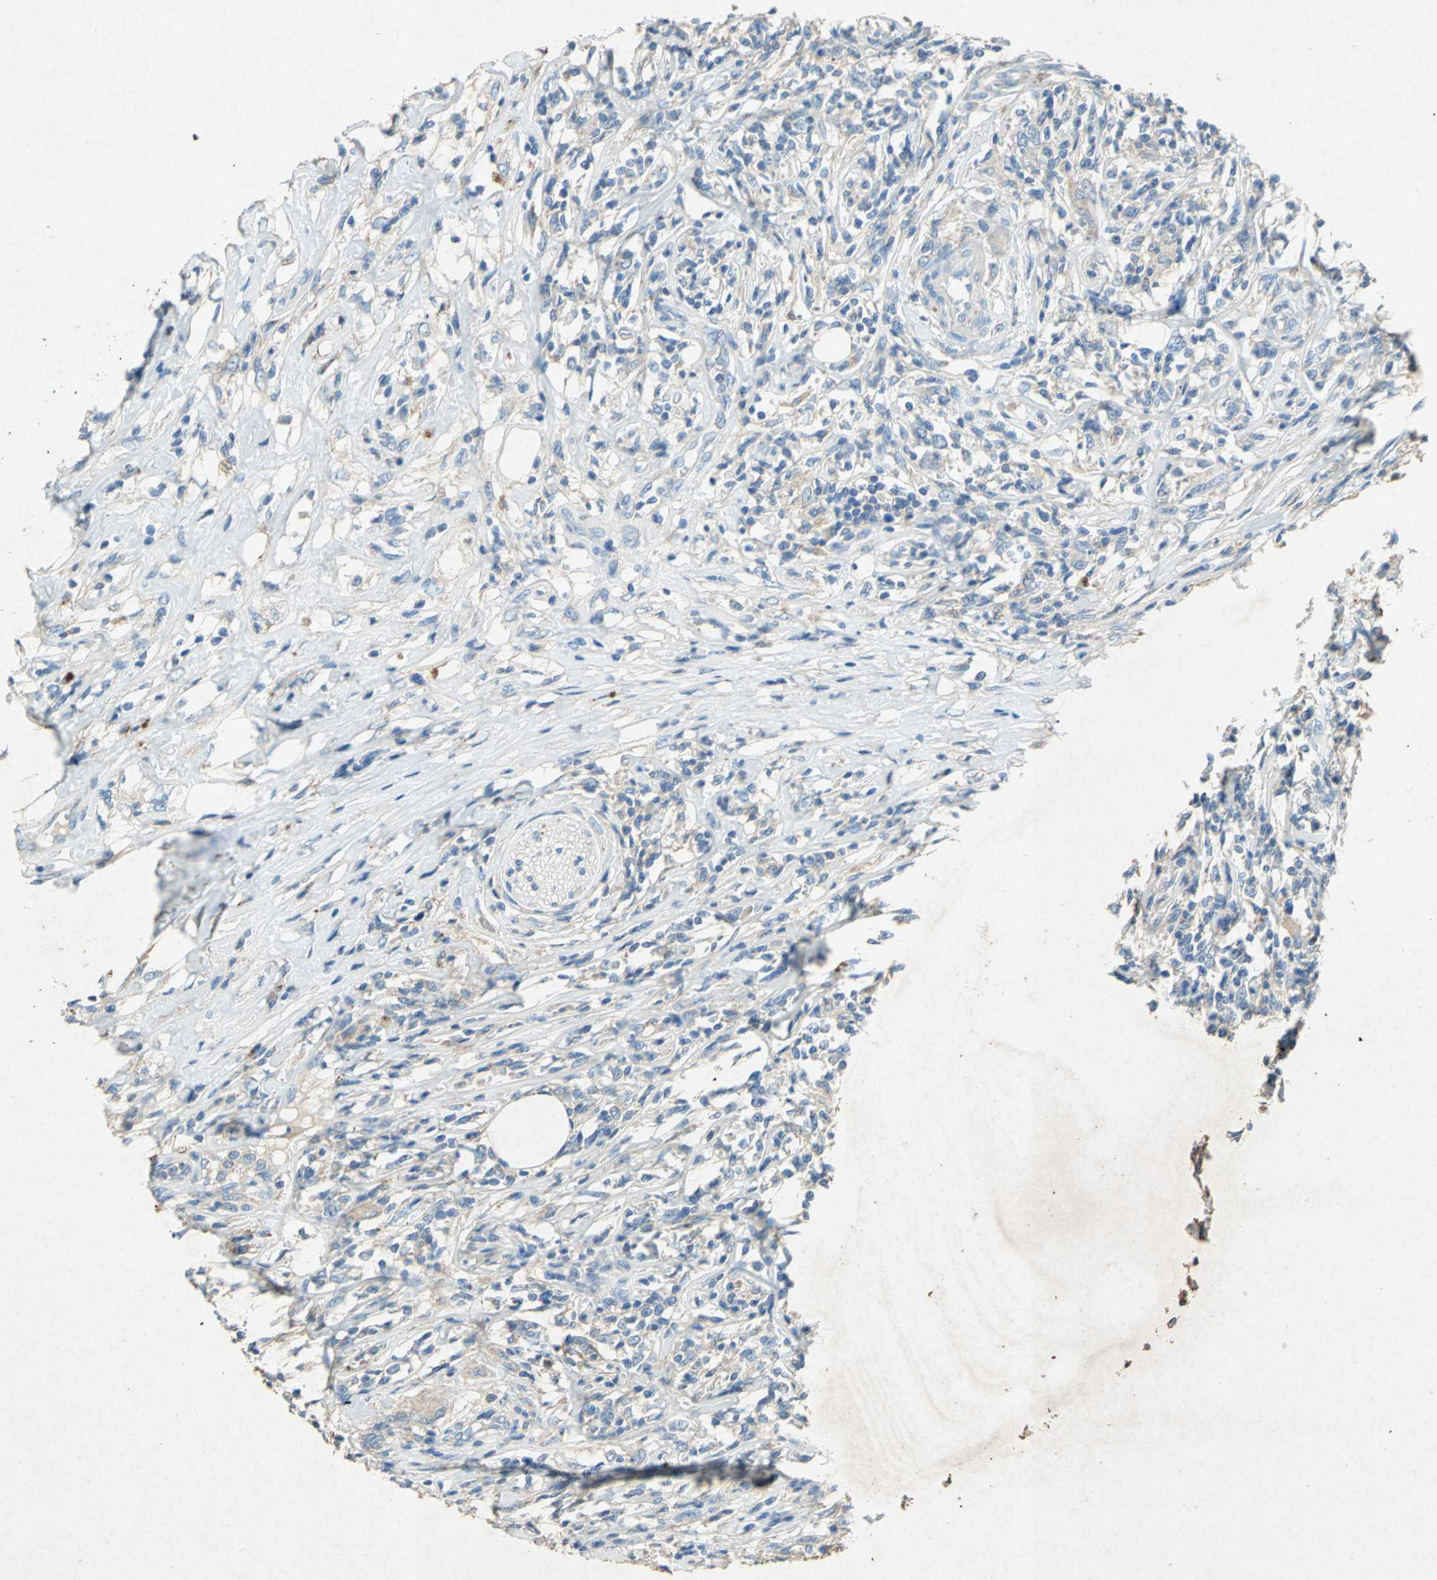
{"staining": {"intensity": "weak", "quantity": "25%-75%", "location": "cytoplasmic/membranous"}, "tissue": "lymphoma", "cell_type": "Tumor cells", "image_type": "cancer", "snomed": [{"axis": "morphology", "description": "Malignant lymphoma, non-Hodgkin's type, High grade"}, {"axis": "topography", "description": "Lymph node"}], "caption": "A high-resolution micrograph shows immunohistochemistry staining of high-grade malignant lymphoma, non-Hodgkin's type, which demonstrates weak cytoplasmic/membranous staining in approximately 25%-75% of tumor cells.", "gene": "ADAMTS5", "patient": {"sex": "female", "age": 84}}